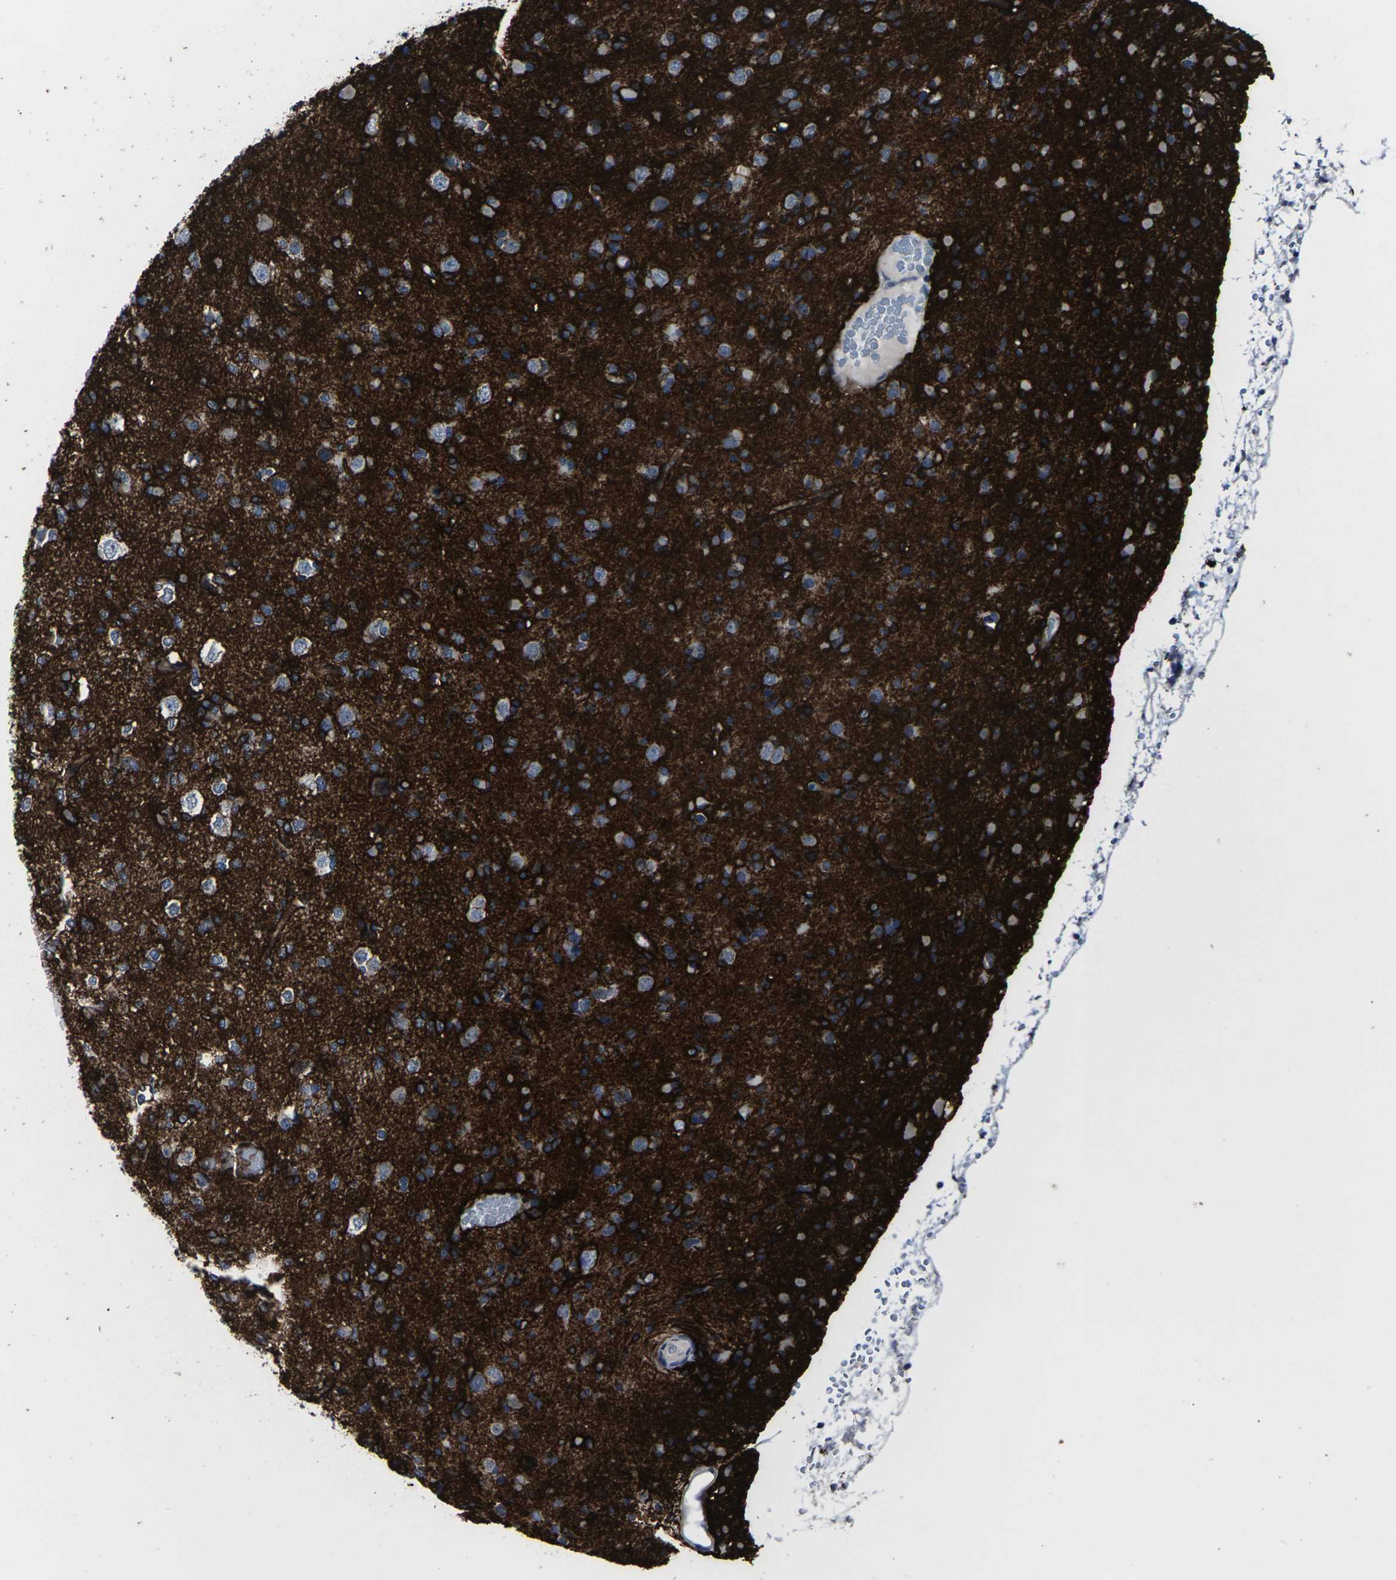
{"staining": {"intensity": "strong", "quantity": "25%-75%", "location": "cytoplasmic/membranous"}, "tissue": "glioma", "cell_type": "Tumor cells", "image_type": "cancer", "snomed": [{"axis": "morphology", "description": "Glioma, malignant, Low grade"}, {"axis": "topography", "description": "Brain"}], "caption": "Malignant glioma (low-grade) was stained to show a protein in brown. There is high levels of strong cytoplasmic/membranous expression in approximately 25%-75% of tumor cells.", "gene": "MSANTD4", "patient": {"sex": "female", "age": 22}}